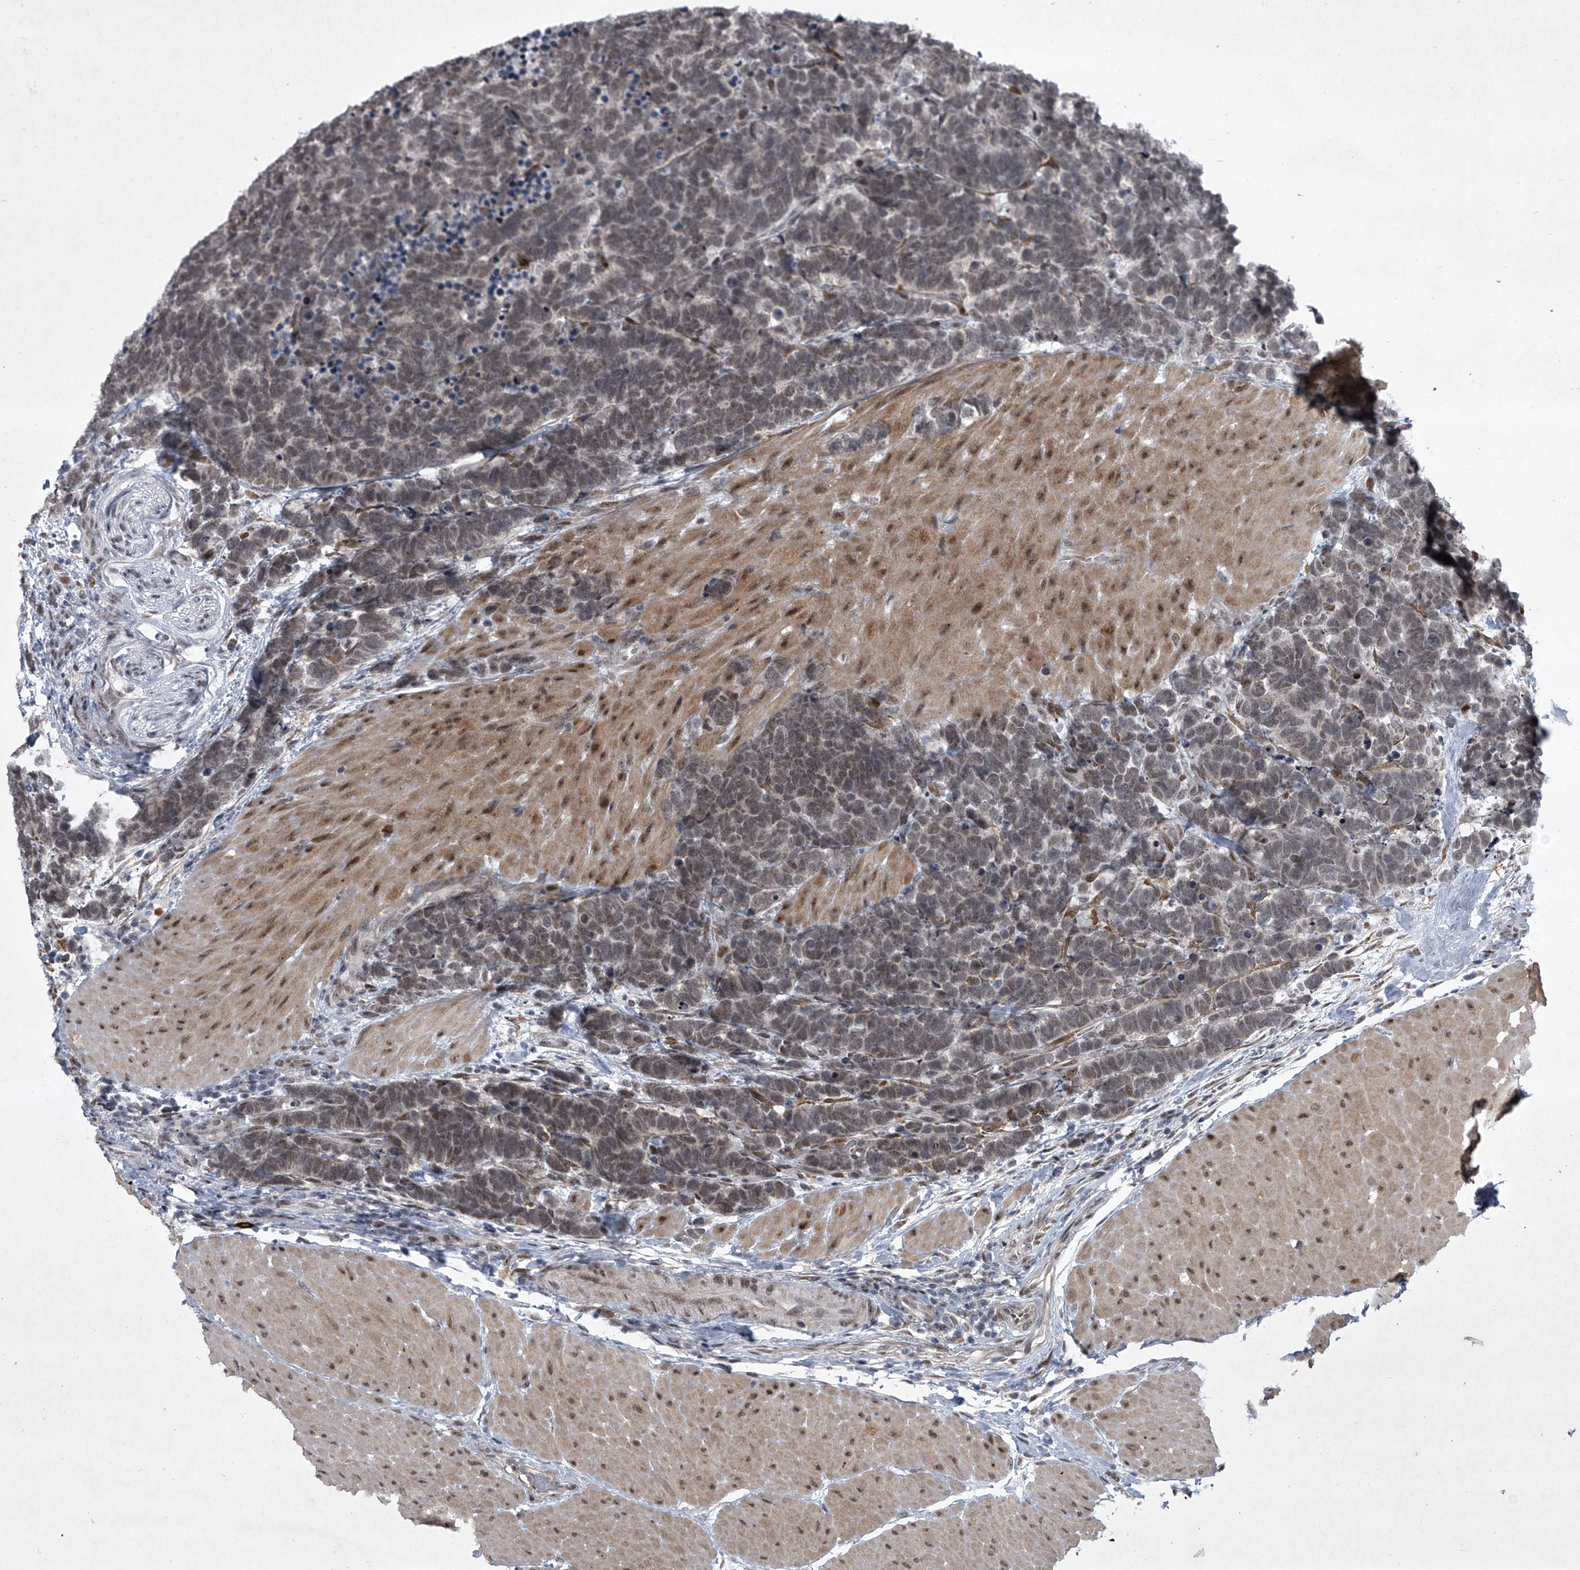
{"staining": {"intensity": "negative", "quantity": "none", "location": "none"}, "tissue": "carcinoid", "cell_type": "Tumor cells", "image_type": "cancer", "snomed": [{"axis": "morphology", "description": "Carcinoma, NOS"}, {"axis": "morphology", "description": "Carcinoid, malignant, NOS"}, {"axis": "topography", "description": "Urinary bladder"}], "caption": "This is an immunohistochemistry histopathology image of carcinoid. There is no expression in tumor cells.", "gene": "MLLT1", "patient": {"sex": "male", "age": 57}}